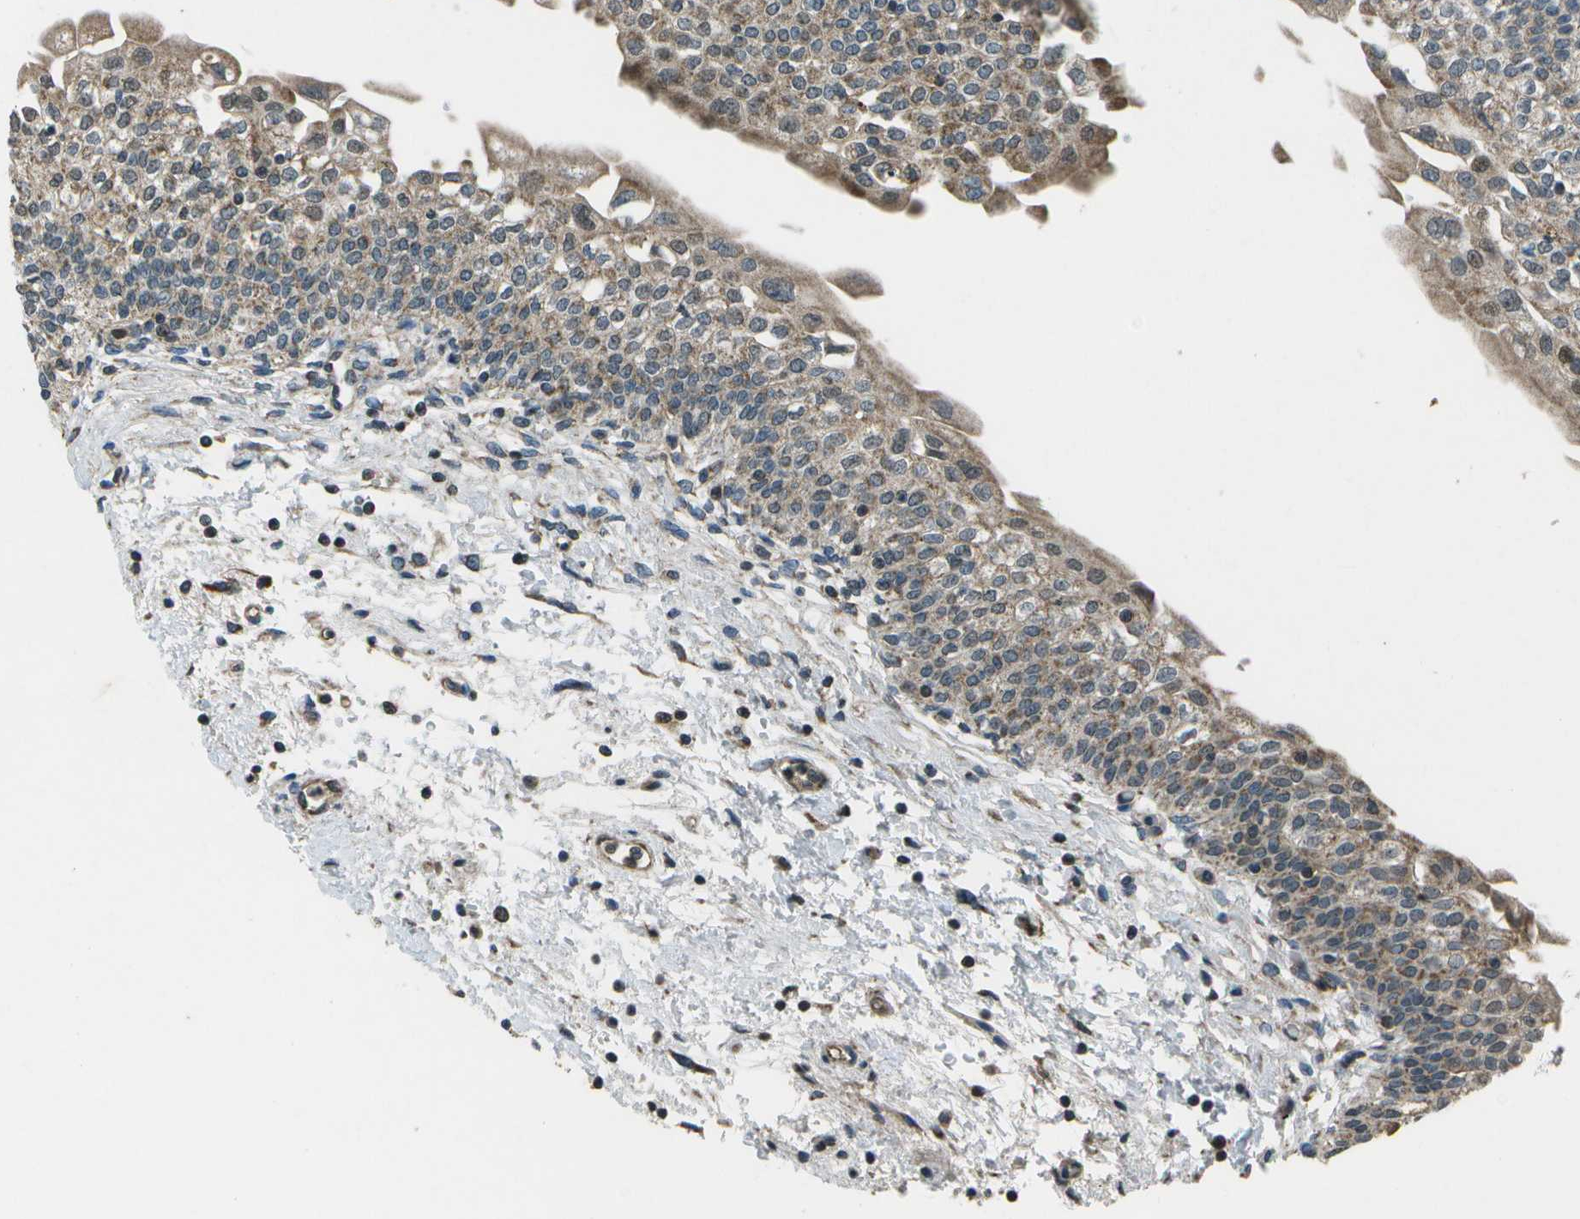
{"staining": {"intensity": "moderate", "quantity": "25%-75%", "location": "cytoplasmic/membranous,nuclear"}, "tissue": "urinary bladder", "cell_type": "Urothelial cells", "image_type": "normal", "snomed": [{"axis": "morphology", "description": "Normal tissue, NOS"}, {"axis": "topography", "description": "Urinary bladder"}], "caption": "About 25%-75% of urothelial cells in normal urinary bladder show moderate cytoplasmic/membranous,nuclear protein positivity as visualized by brown immunohistochemical staining.", "gene": "EIF2AK1", "patient": {"sex": "male", "age": 55}}